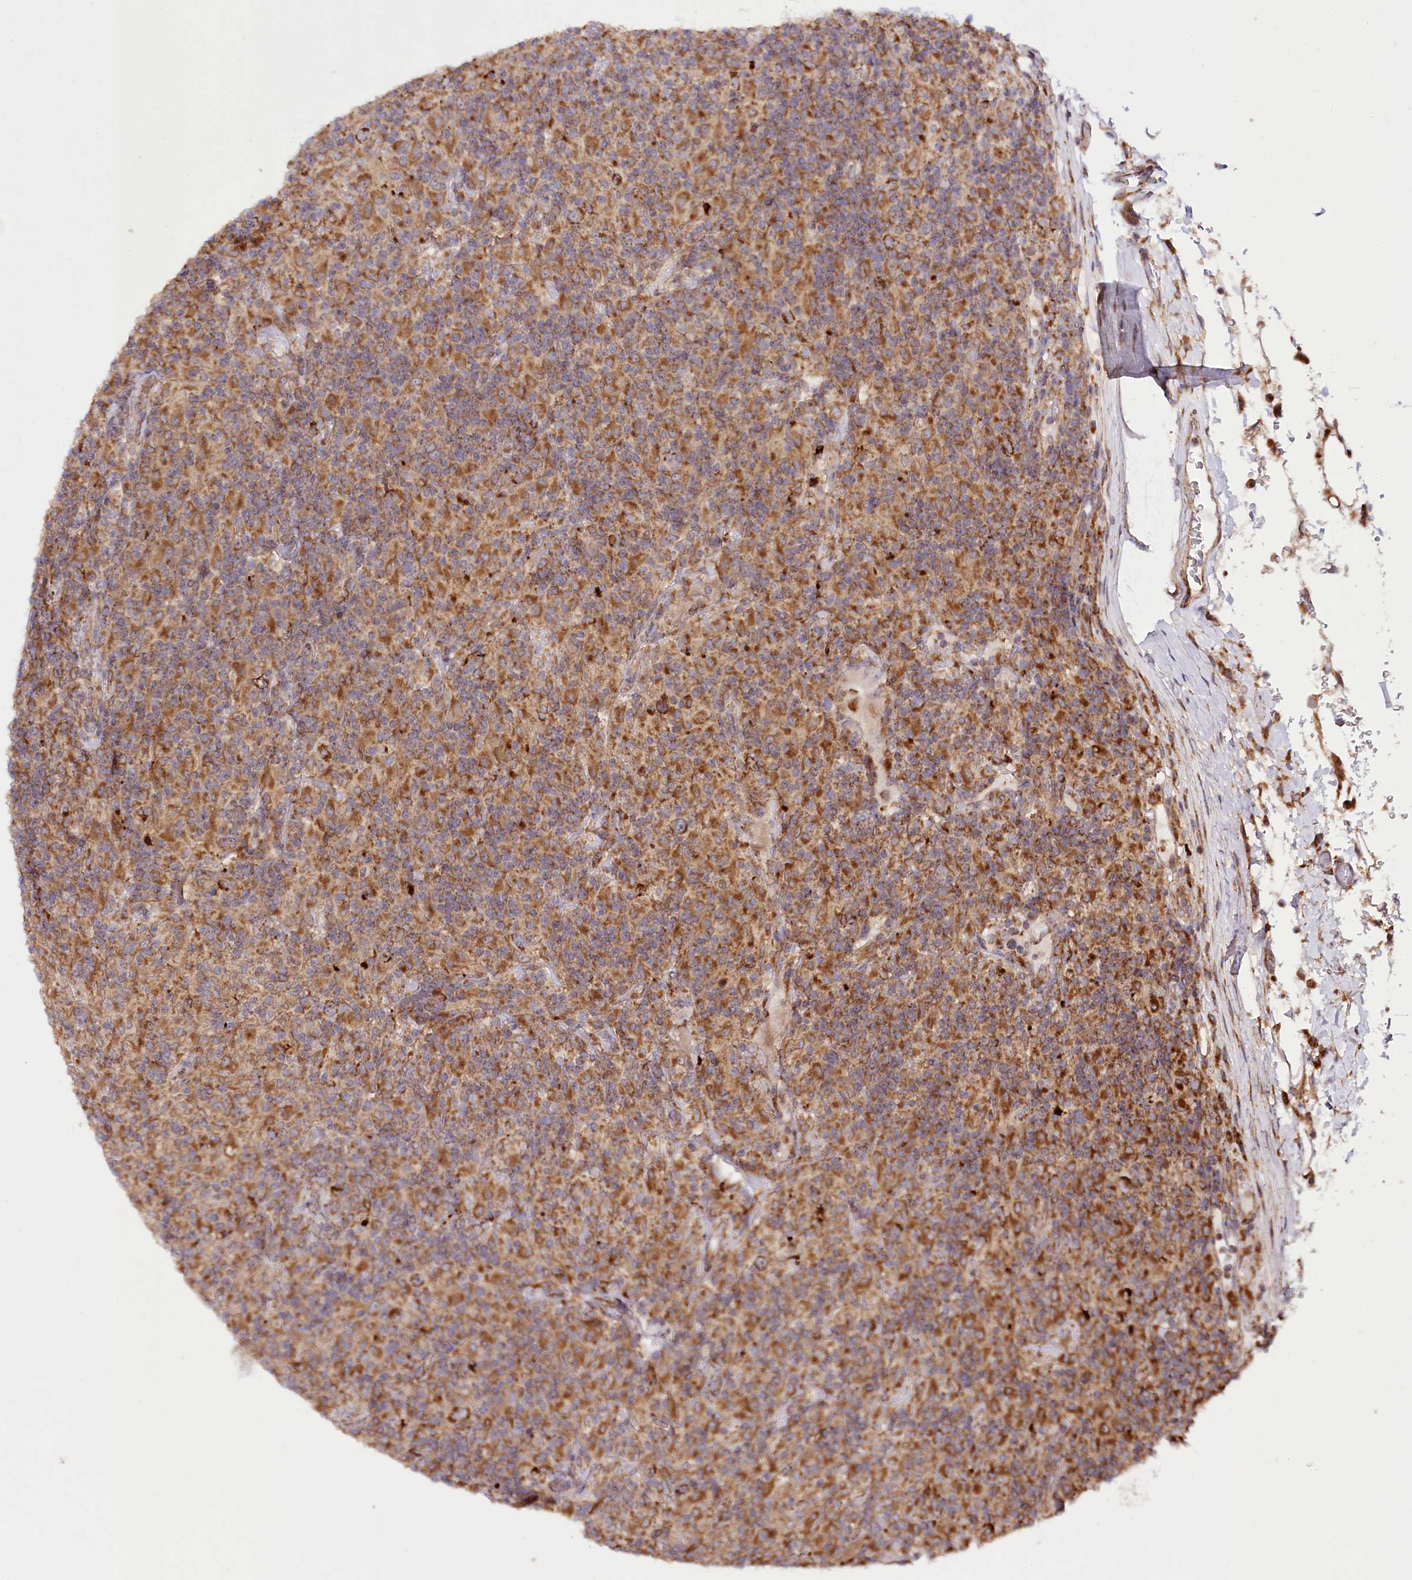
{"staining": {"intensity": "strong", "quantity": ">75%", "location": "cytoplasmic/membranous"}, "tissue": "lymphoma", "cell_type": "Tumor cells", "image_type": "cancer", "snomed": [{"axis": "morphology", "description": "Hodgkin's disease, NOS"}, {"axis": "topography", "description": "Lymph node"}], "caption": "Tumor cells demonstrate strong cytoplasmic/membranous expression in about >75% of cells in Hodgkin's disease.", "gene": "RAB7A", "patient": {"sex": "male", "age": 70}}